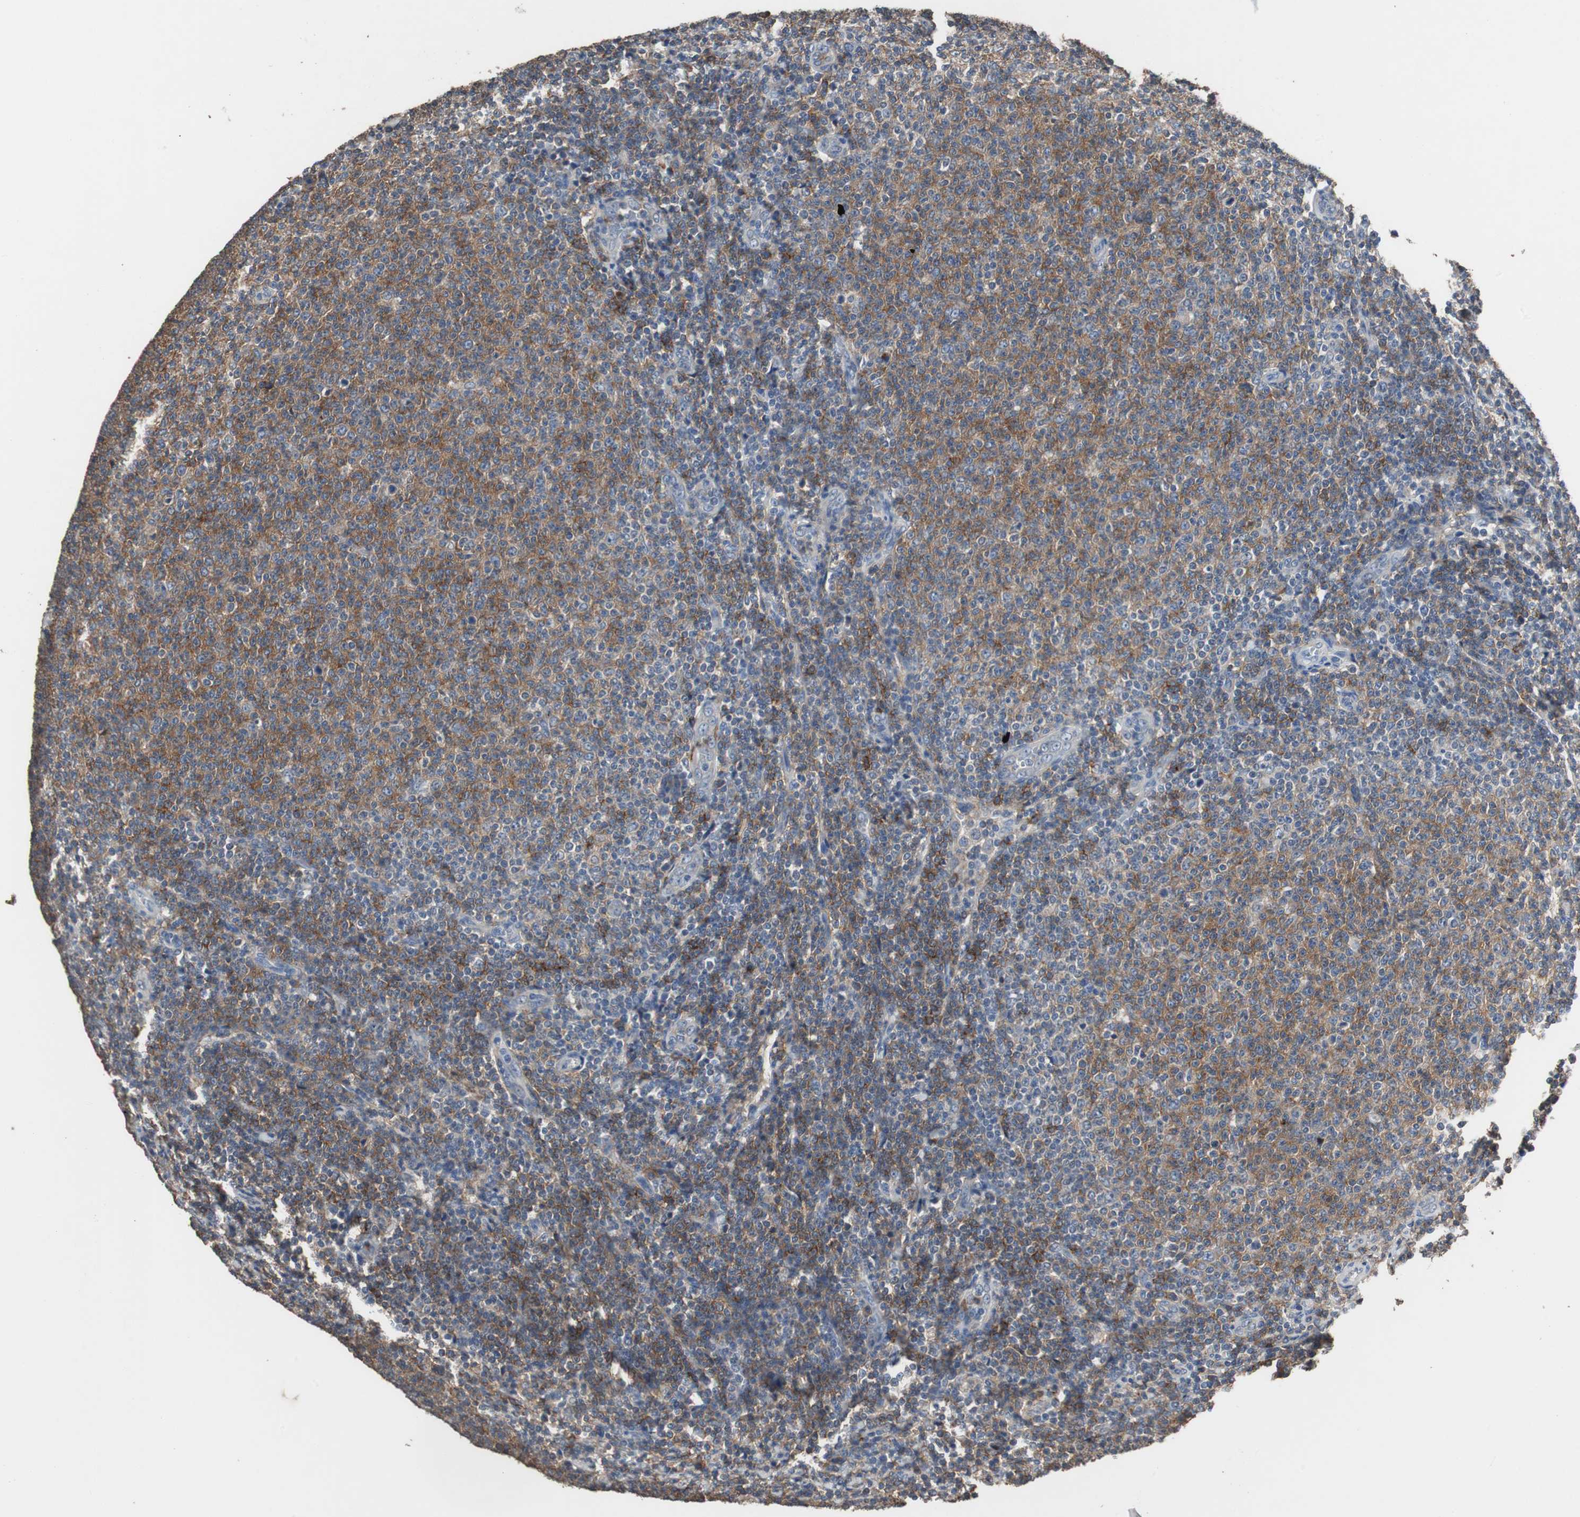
{"staining": {"intensity": "moderate", "quantity": "25%-75%", "location": "cytoplasmic/membranous"}, "tissue": "lymphoma", "cell_type": "Tumor cells", "image_type": "cancer", "snomed": [{"axis": "morphology", "description": "Malignant lymphoma, non-Hodgkin's type, Low grade"}, {"axis": "topography", "description": "Lymph node"}], "caption": "There is medium levels of moderate cytoplasmic/membranous expression in tumor cells of low-grade malignant lymphoma, non-Hodgkin's type, as demonstrated by immunohistochemical staining (brown color).", "gene": "SCIMP", "patient": {"sex": "male", "age": 66}}